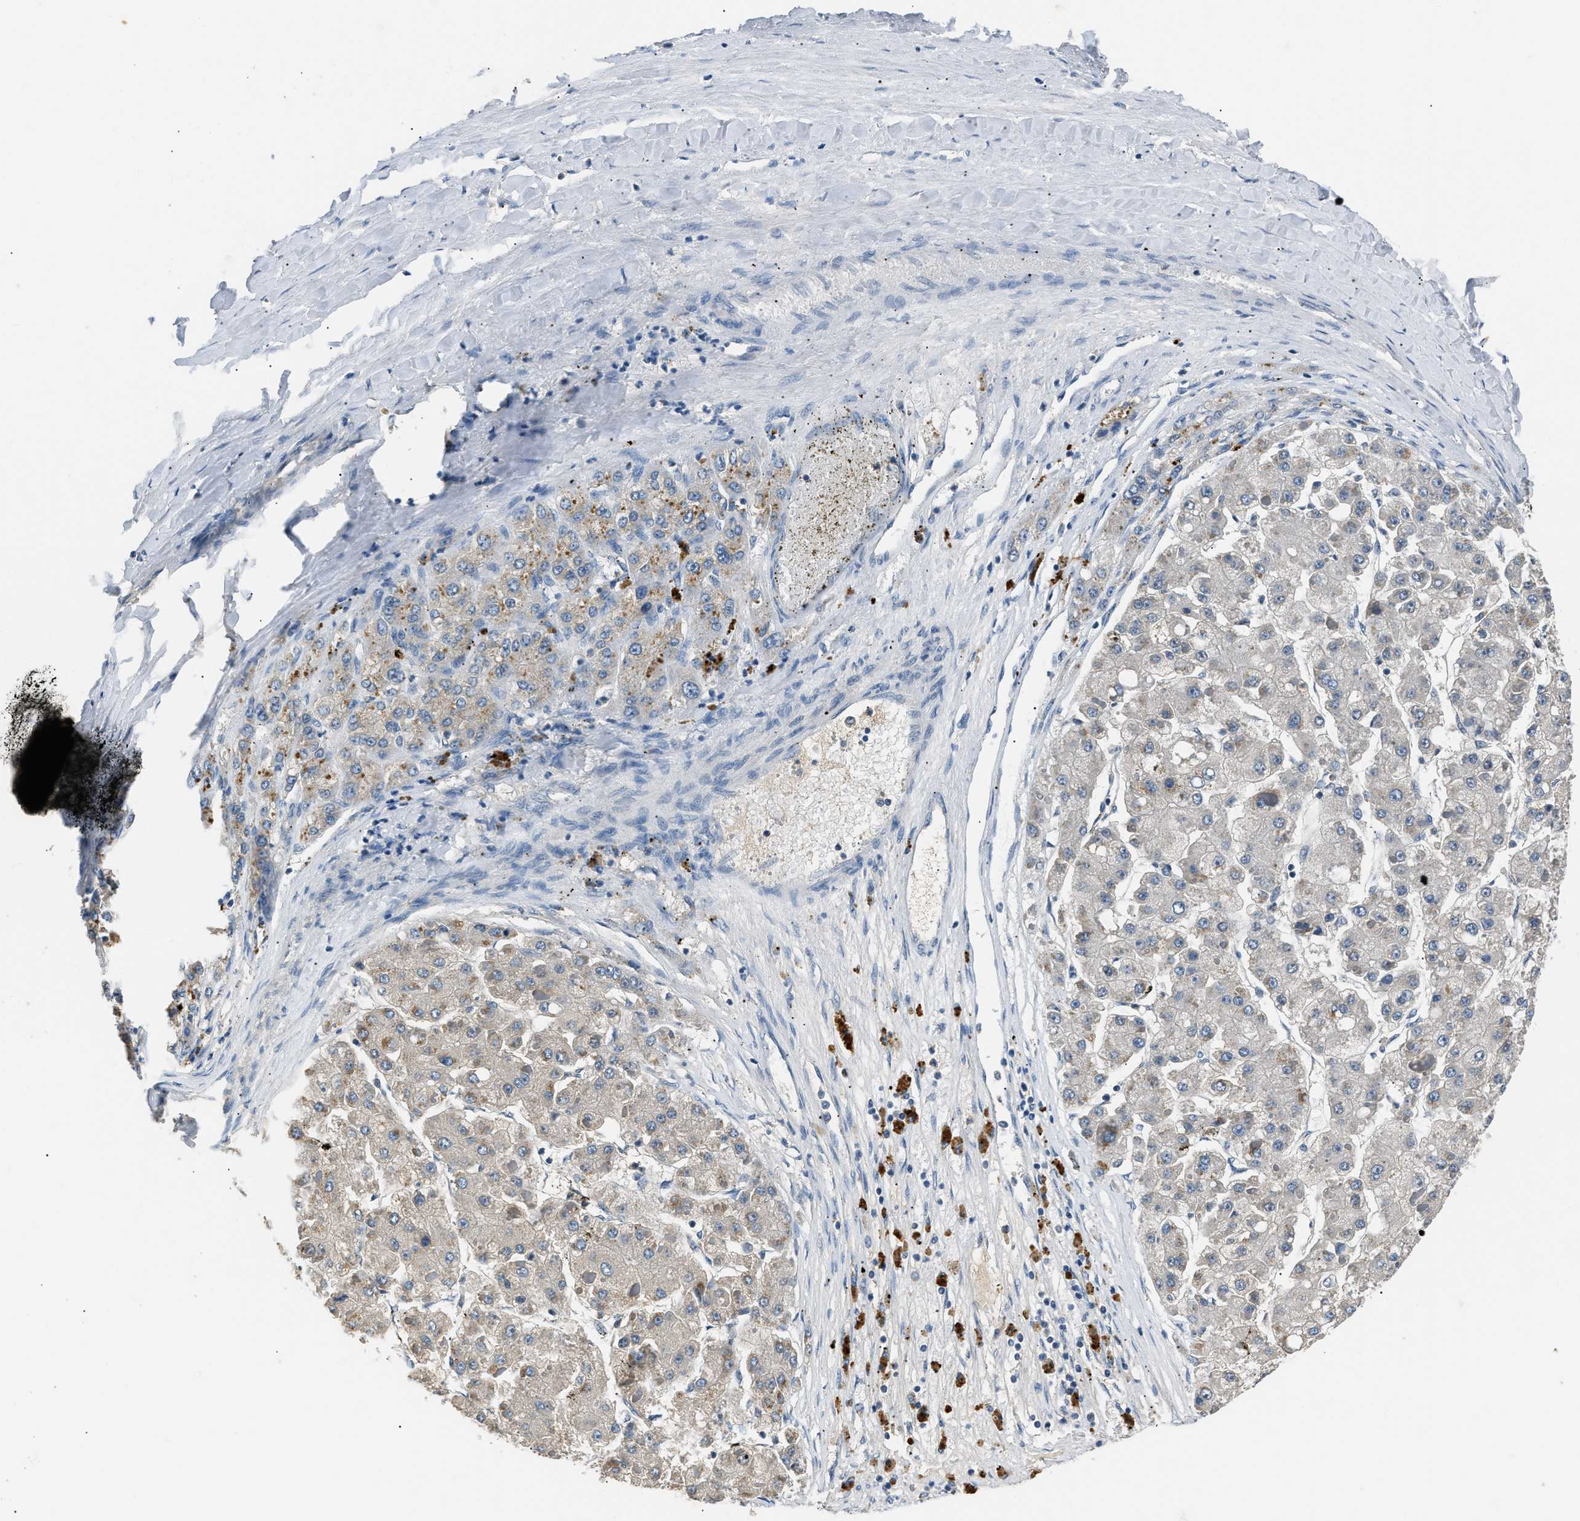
{"staining": {"intensity": "negative", "quantity": "none", "location": "none"}, "tissue": "liver cancer", "cell_type": "Tumor cells", "image_type": "cancer", "snomed": [{"axis": "morphology", "description": "Carcinoma, Hepatocellular, NOS"}, {"axis": "topography", "description": "Liver"}], "caption": "Immunohistochemical staining of human liver hepatocellular carcinoma exhibits no significant positivity in tumor cells.", "gene": "INHA", "patient": {"sex": "female", "age": 73}}